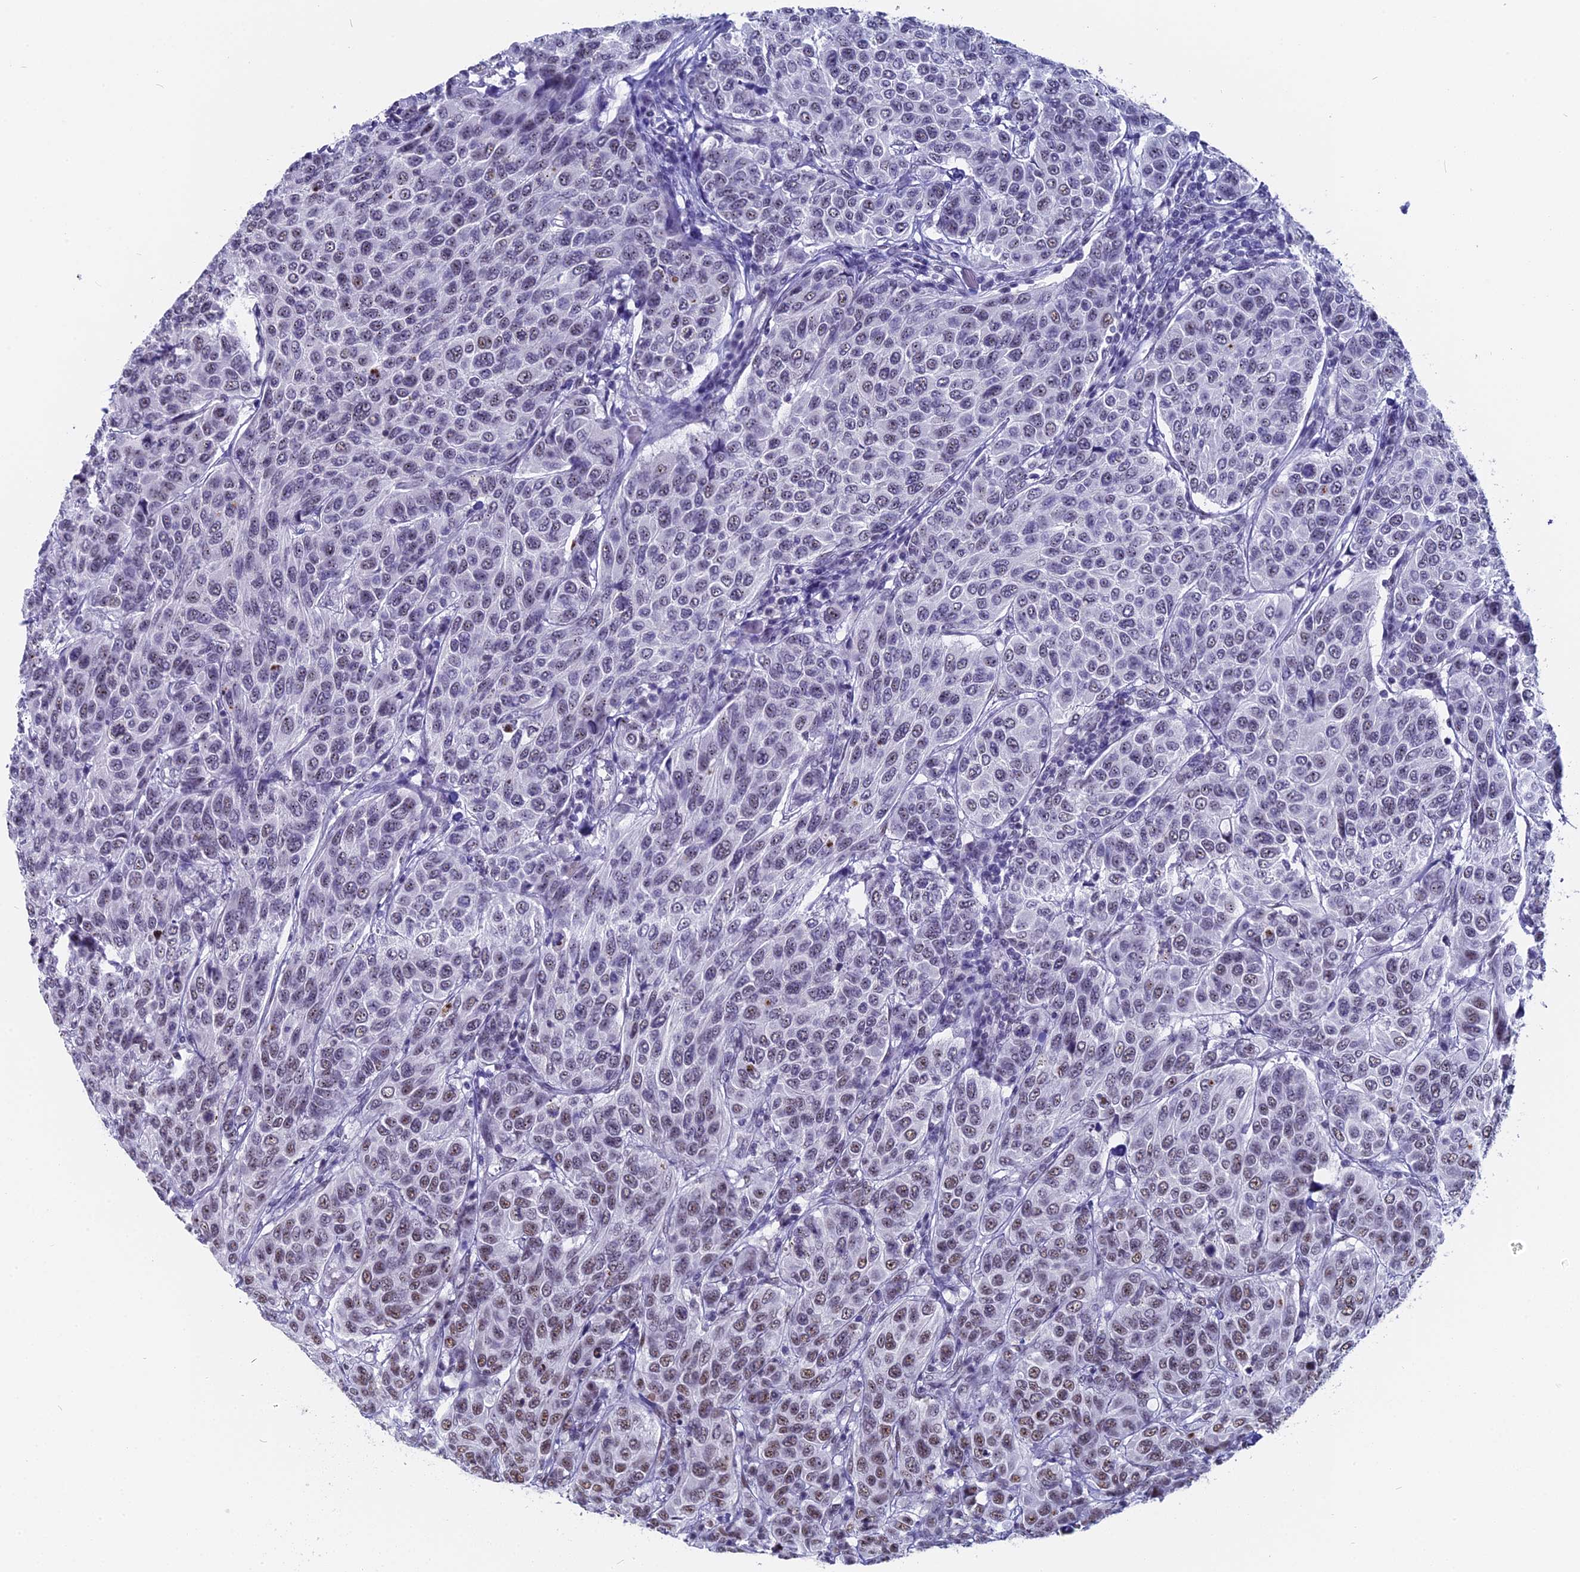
{"staining": {"intensity": "moderate", "quantity": "25%-75%", "location": "nuclear"}, "tissue": "breast cancer", "cell_type": "Tumor cells", "image_type": "cancer", "snomed": [{"axis": "morphology", "description": "Duct carcinoma"}, {"axis": "topography", "description": "Breast"}], "caption": "This is a micrograph of IHC staining of infiltrating ductal carcinoma (breast), which shows moderate positivity in the nuclear of tumor cells.", "gene": "CD2BP2", "patient": {"sex": "female", "age": 55}}